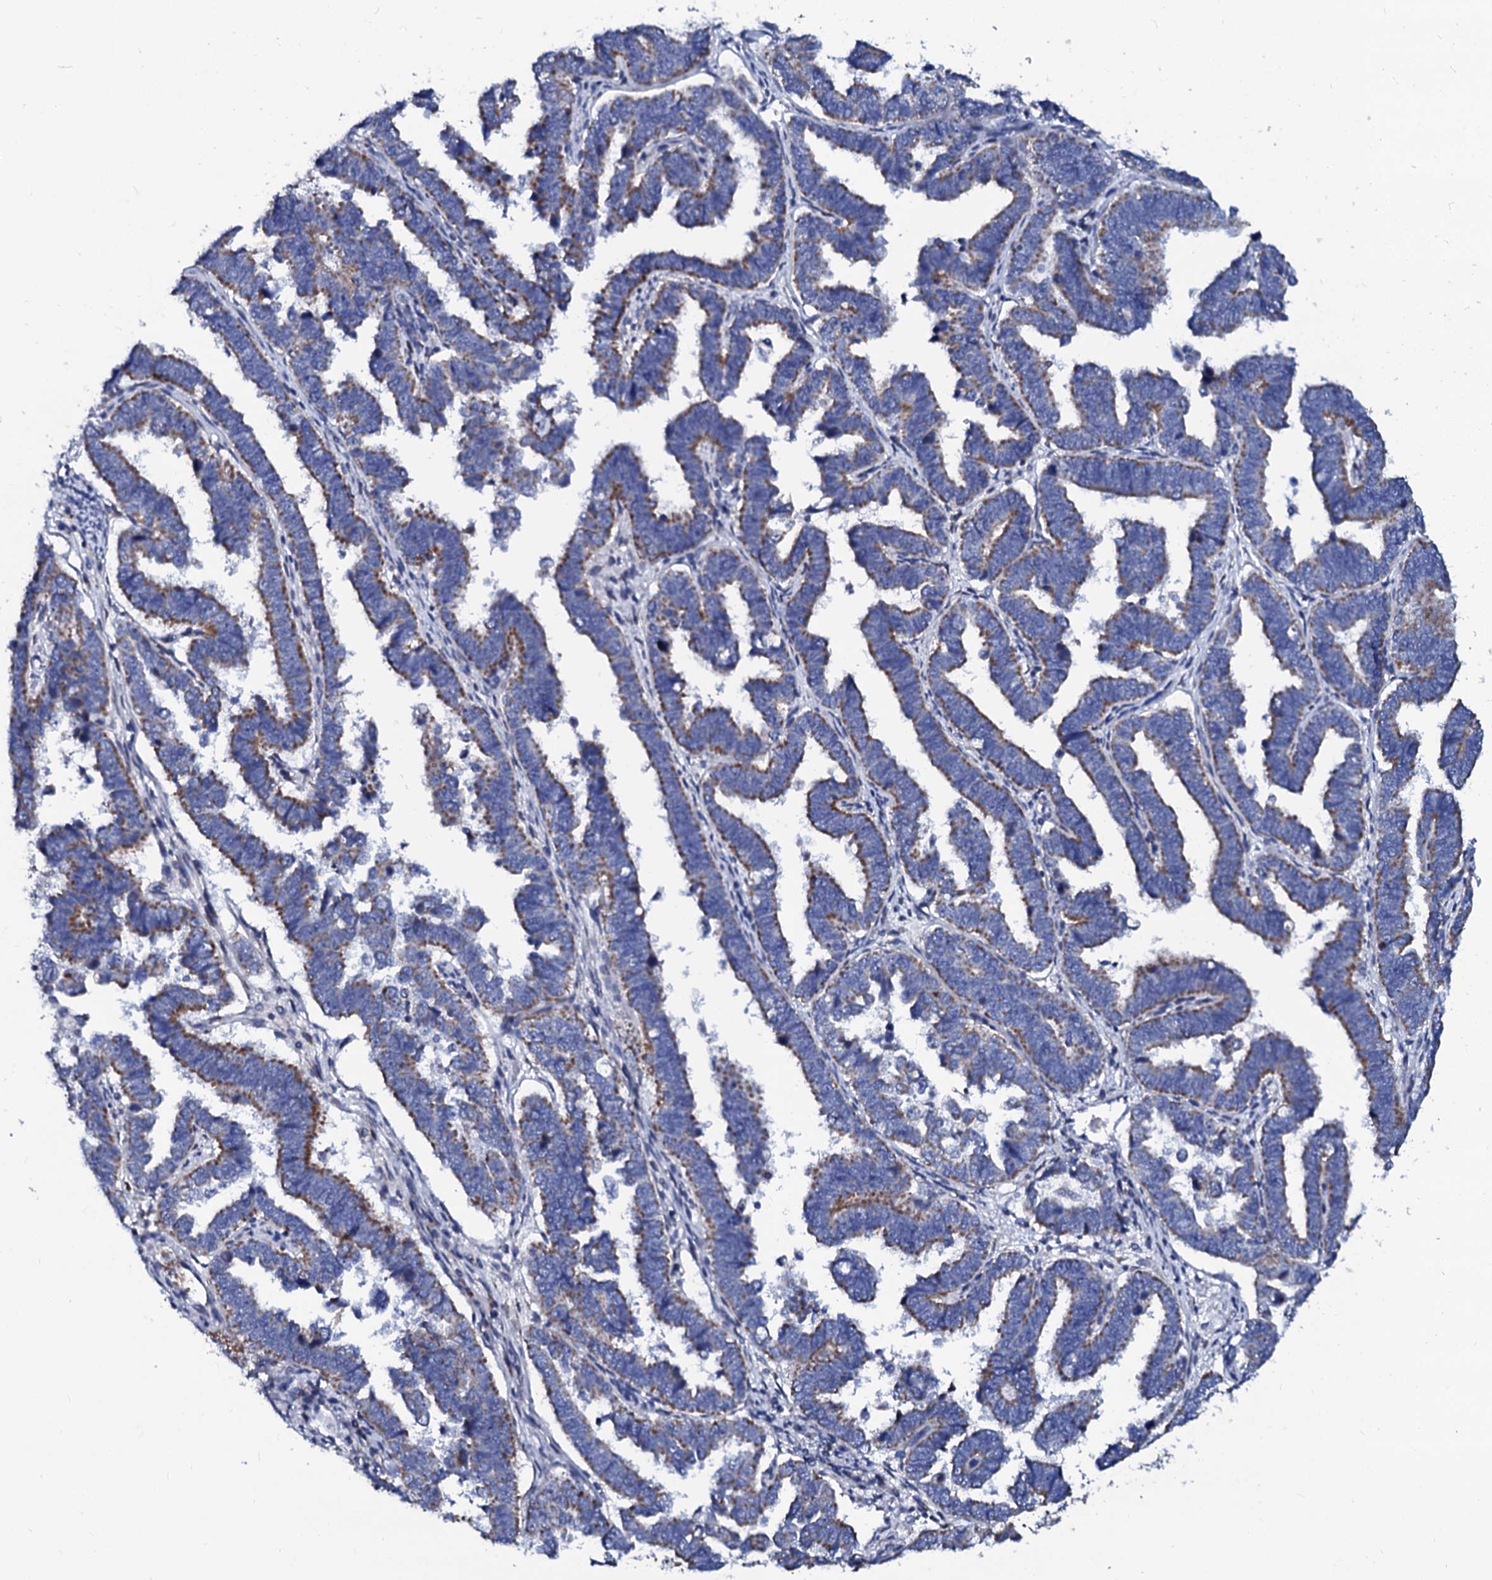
{"staining": {"intensity": "moderate", "quantity": "25%-75%", "location": "cytoplasmic/membranous"}, "tissue": "endometrial cancer", "cell_type": "Tumor cells", "image_type": "cancer", "snomed": [{"axis": "morphology", "description": "Adenocarcinoma, NOS"}, {"axis": "topography", "description": "Endometrium"}], "caption": "Brown immunohistochemical staining in endometrial cancer displays moderate cytoplasmic/membranous staining in approximately 25%-75% of tumor cells.", "gene": "SLC37A4", "patient": {"sex": "female", "age": 75}}